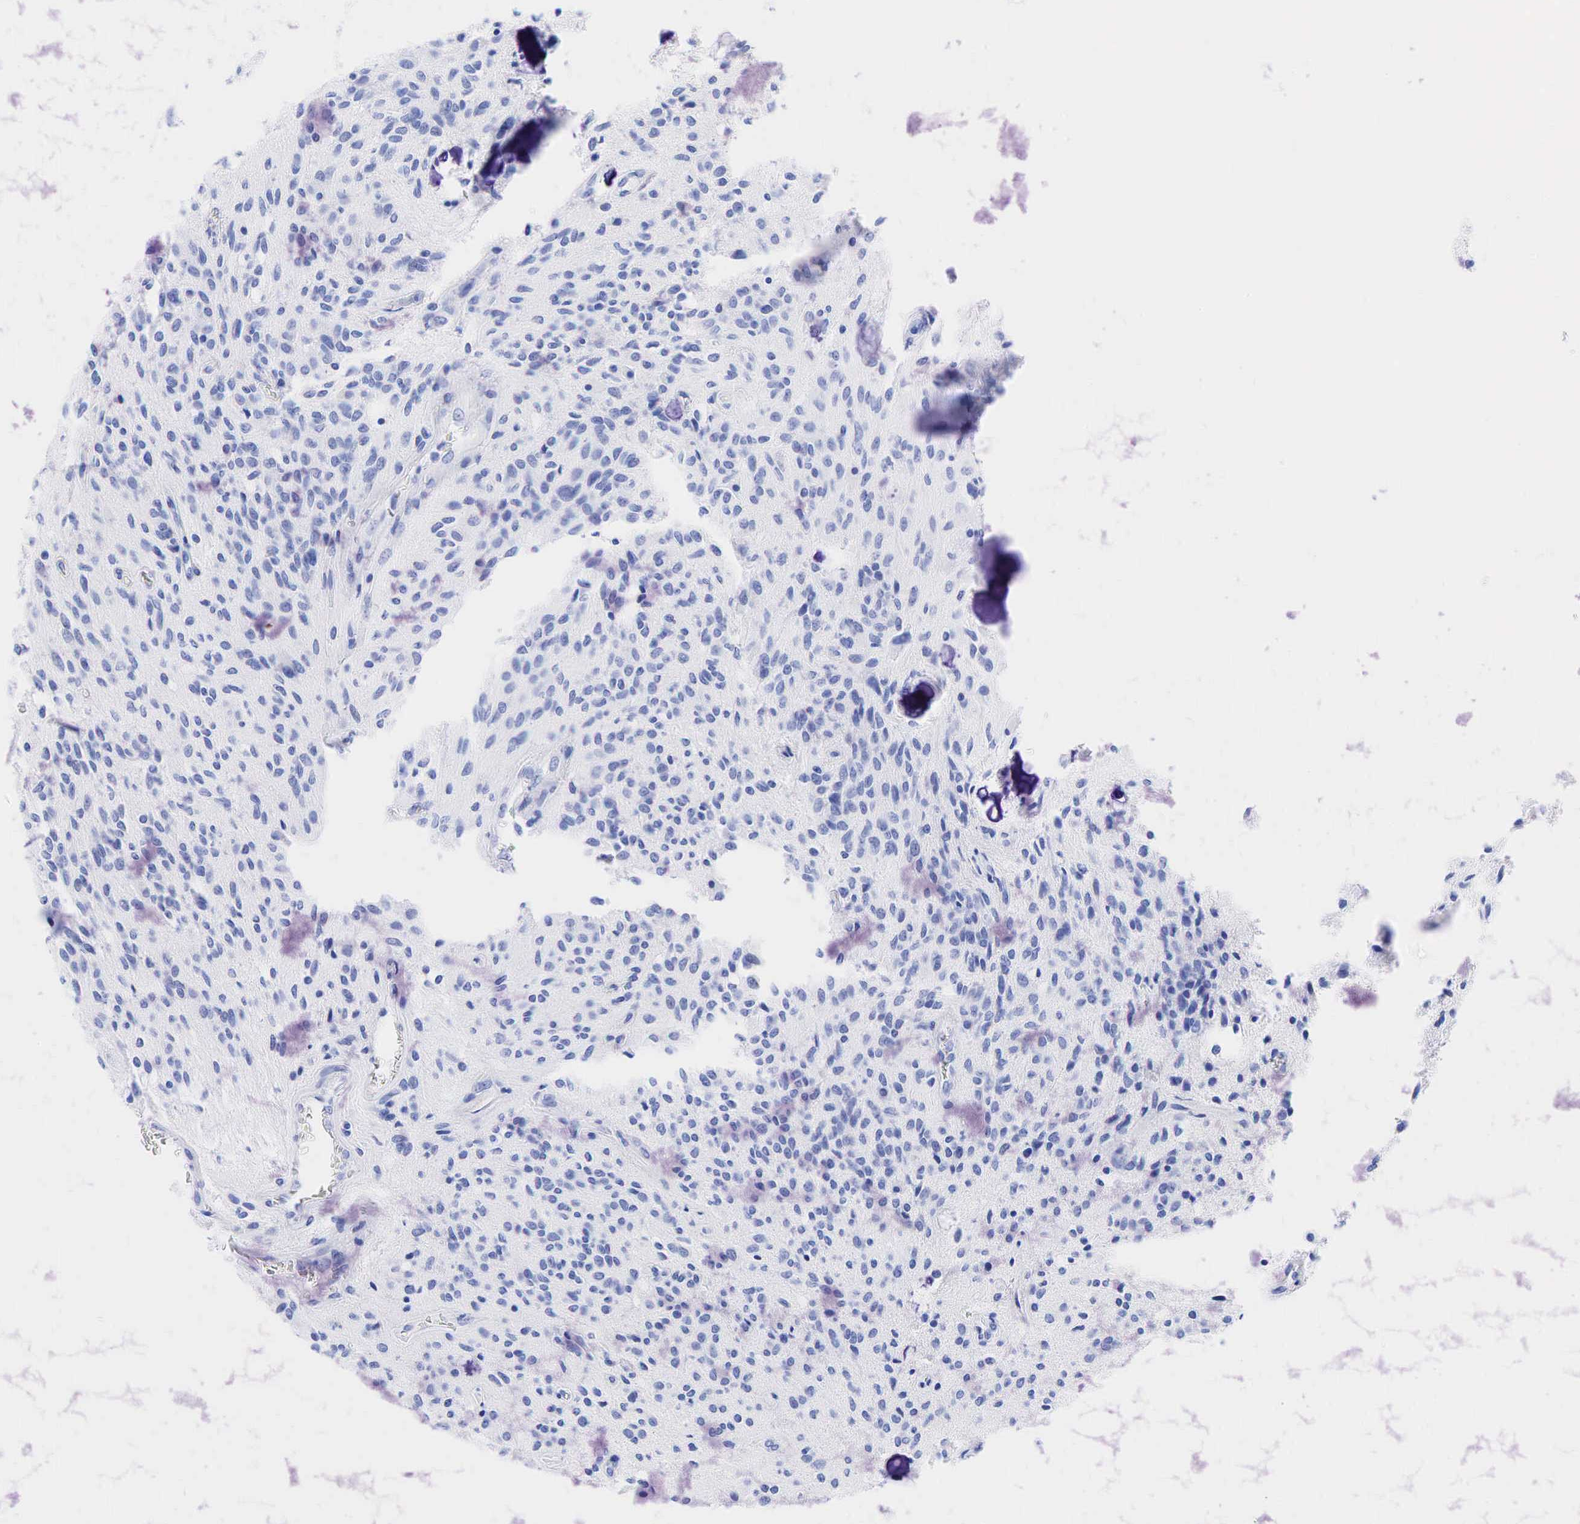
{"staining": {"intensity": "negative", "quantity": "none", "location": "none"}, "tissue": "glioma", "cell_type": "Tumor cells", "image_type": "cancer", "snomed": [{"axis": "morphology", "description": "Glioma, malignant, Low grade"}, {"axis": "topography", "description": "Brain"}], "caption": "Immunohistochemical staining of human glioma shows no significant staining in tumor cells.", "gene": "KRT19", "patient": {"sex": "female", "age": 15}}